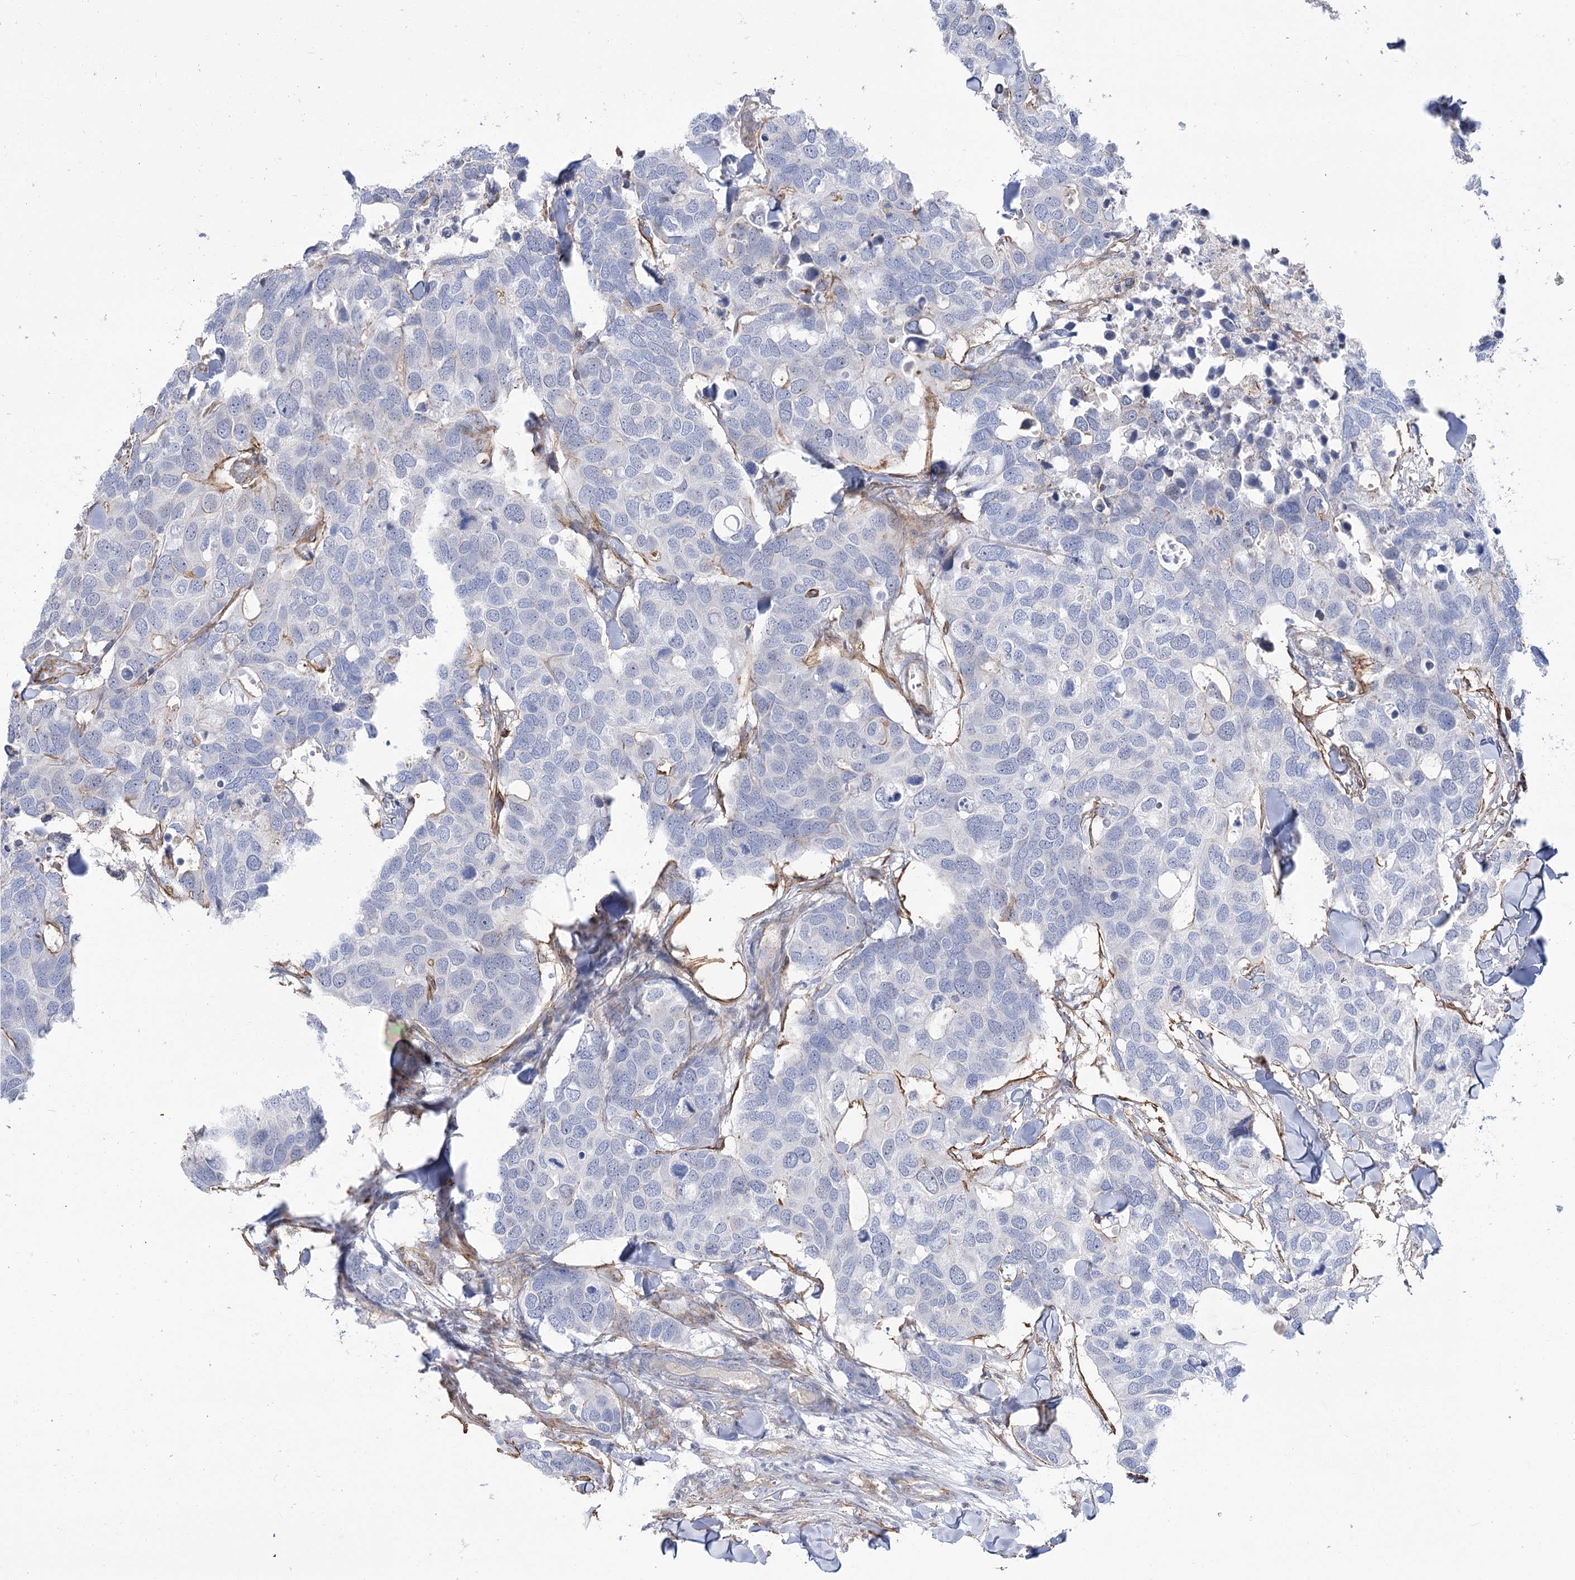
{"staining": {"intensity": "negative", "quantity": "none", "location": "none"}, "tissue": "breast cancer", "cell_type": "Tumor cells", "image_type": "cancer", "snomed": [{"axis": "morphology", "description": "Duct carcinoma"}, {"axis": "topography", "description": "Breast"}], "caption": "The immunohistochemistry (IHC) image has no significant expression in tumor cells of breast cancer (invasive ductal carcinoma) tissue.", "gene": "WASHC3", "patient": {"sex": "female", "age": 83}}